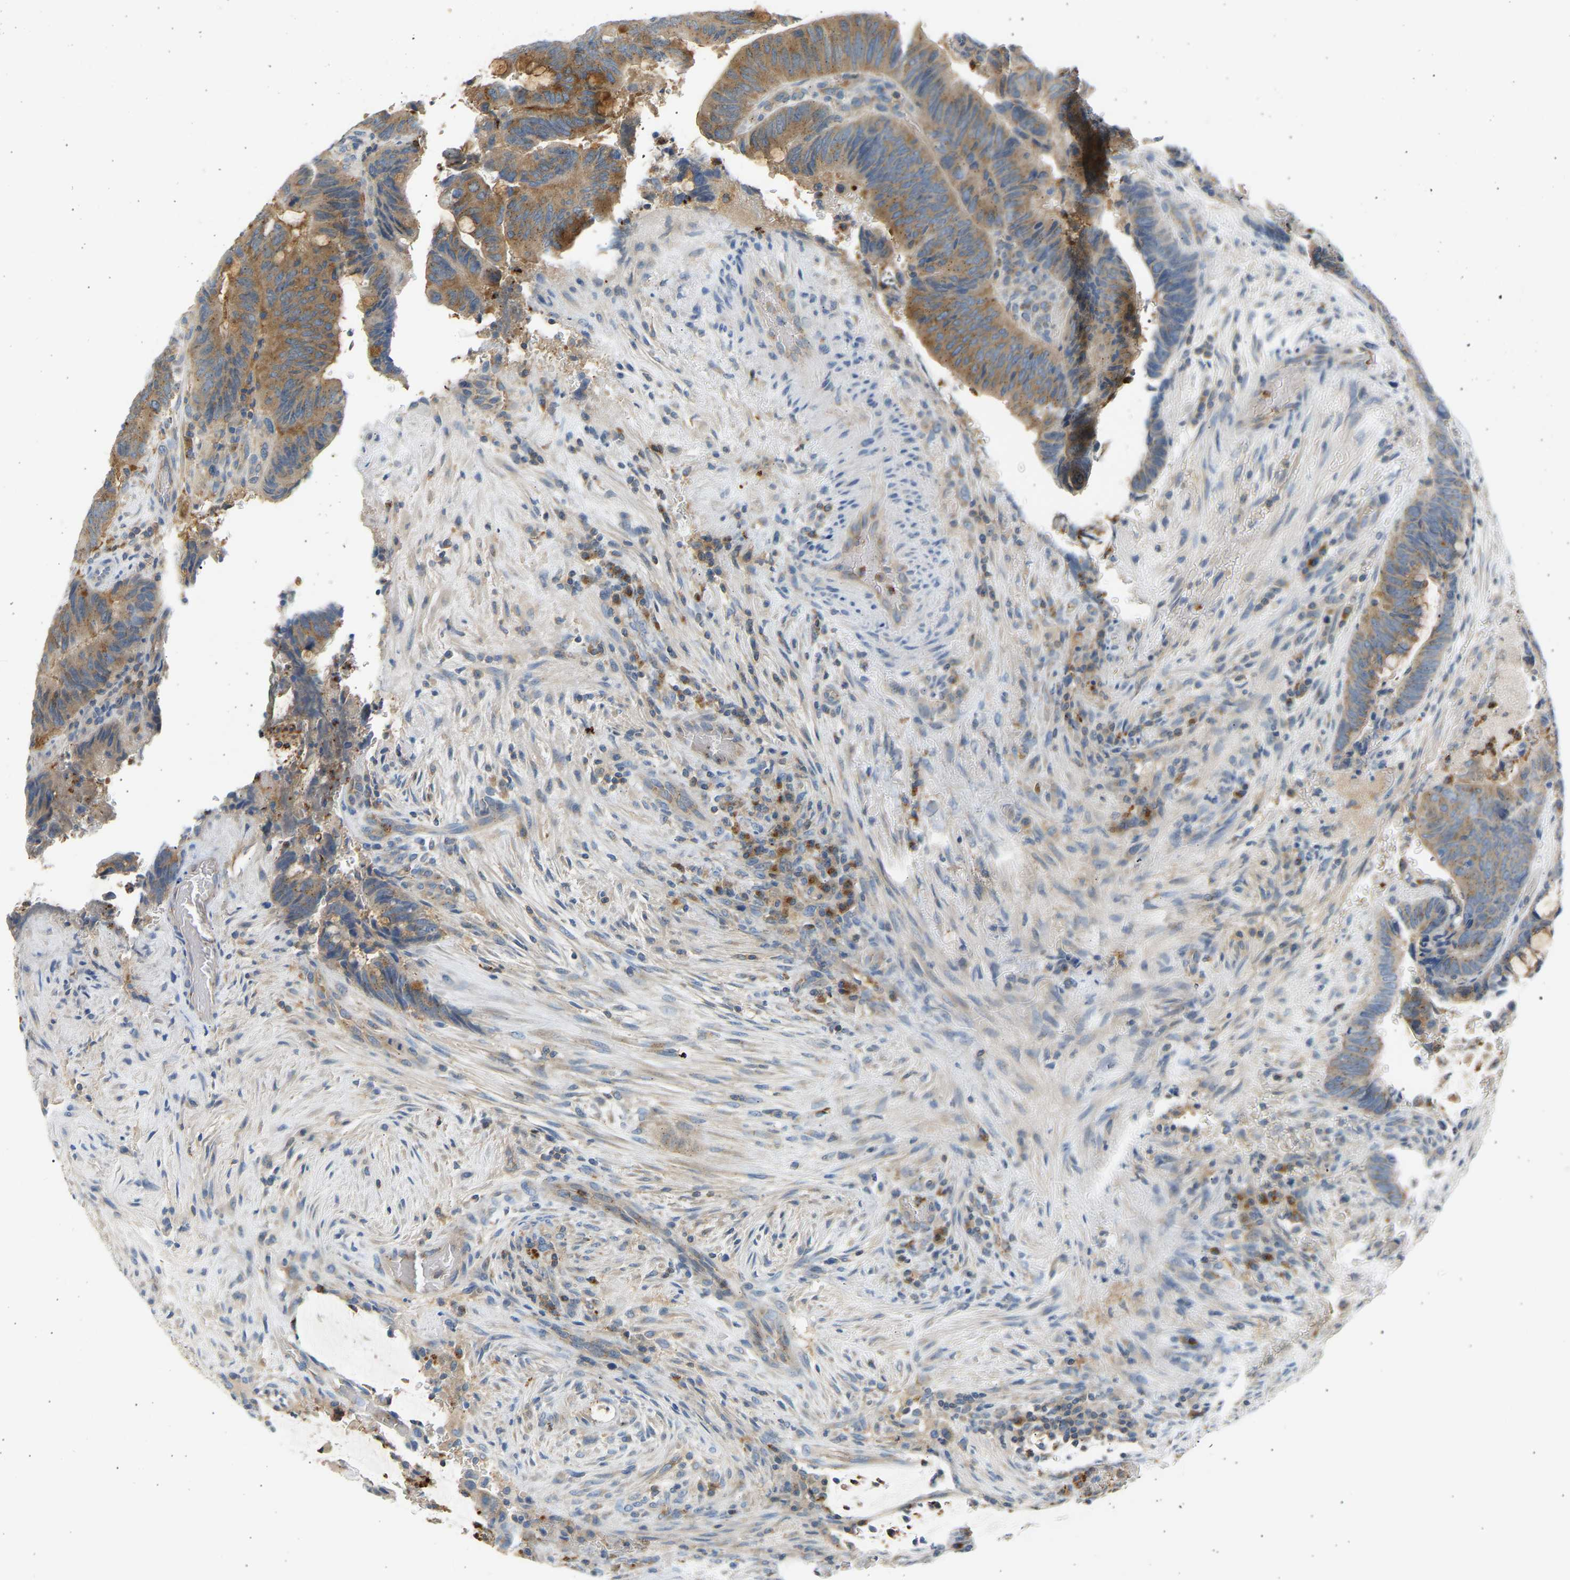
{"staining": {"intensity": "moderate", "quantity": ">75%", "location": "cytoplasmic/membranous"}, "tissue": "colorectal cancer", "cell_type": "Tumor cells", "image_type": "cancer", "snomed": [{"axis": "morphology", "description": "Normal tissue, NOS"}, {"axis": "morphology", "description": "Adenocarcinoma, NOS"}, {"axis": "topography", "description": "Rectum"}, {"axis": "topography", "description": "Peripheral nerve tissue"}], "caption": "Protein staining of adenocarcinoma (colorectal) tissue reveals moderate cytoplasmic/membranous staining in about >75% of tumor cells.", "gene": "TRIM50", "patient": {"sex": "male", "age": 92}}